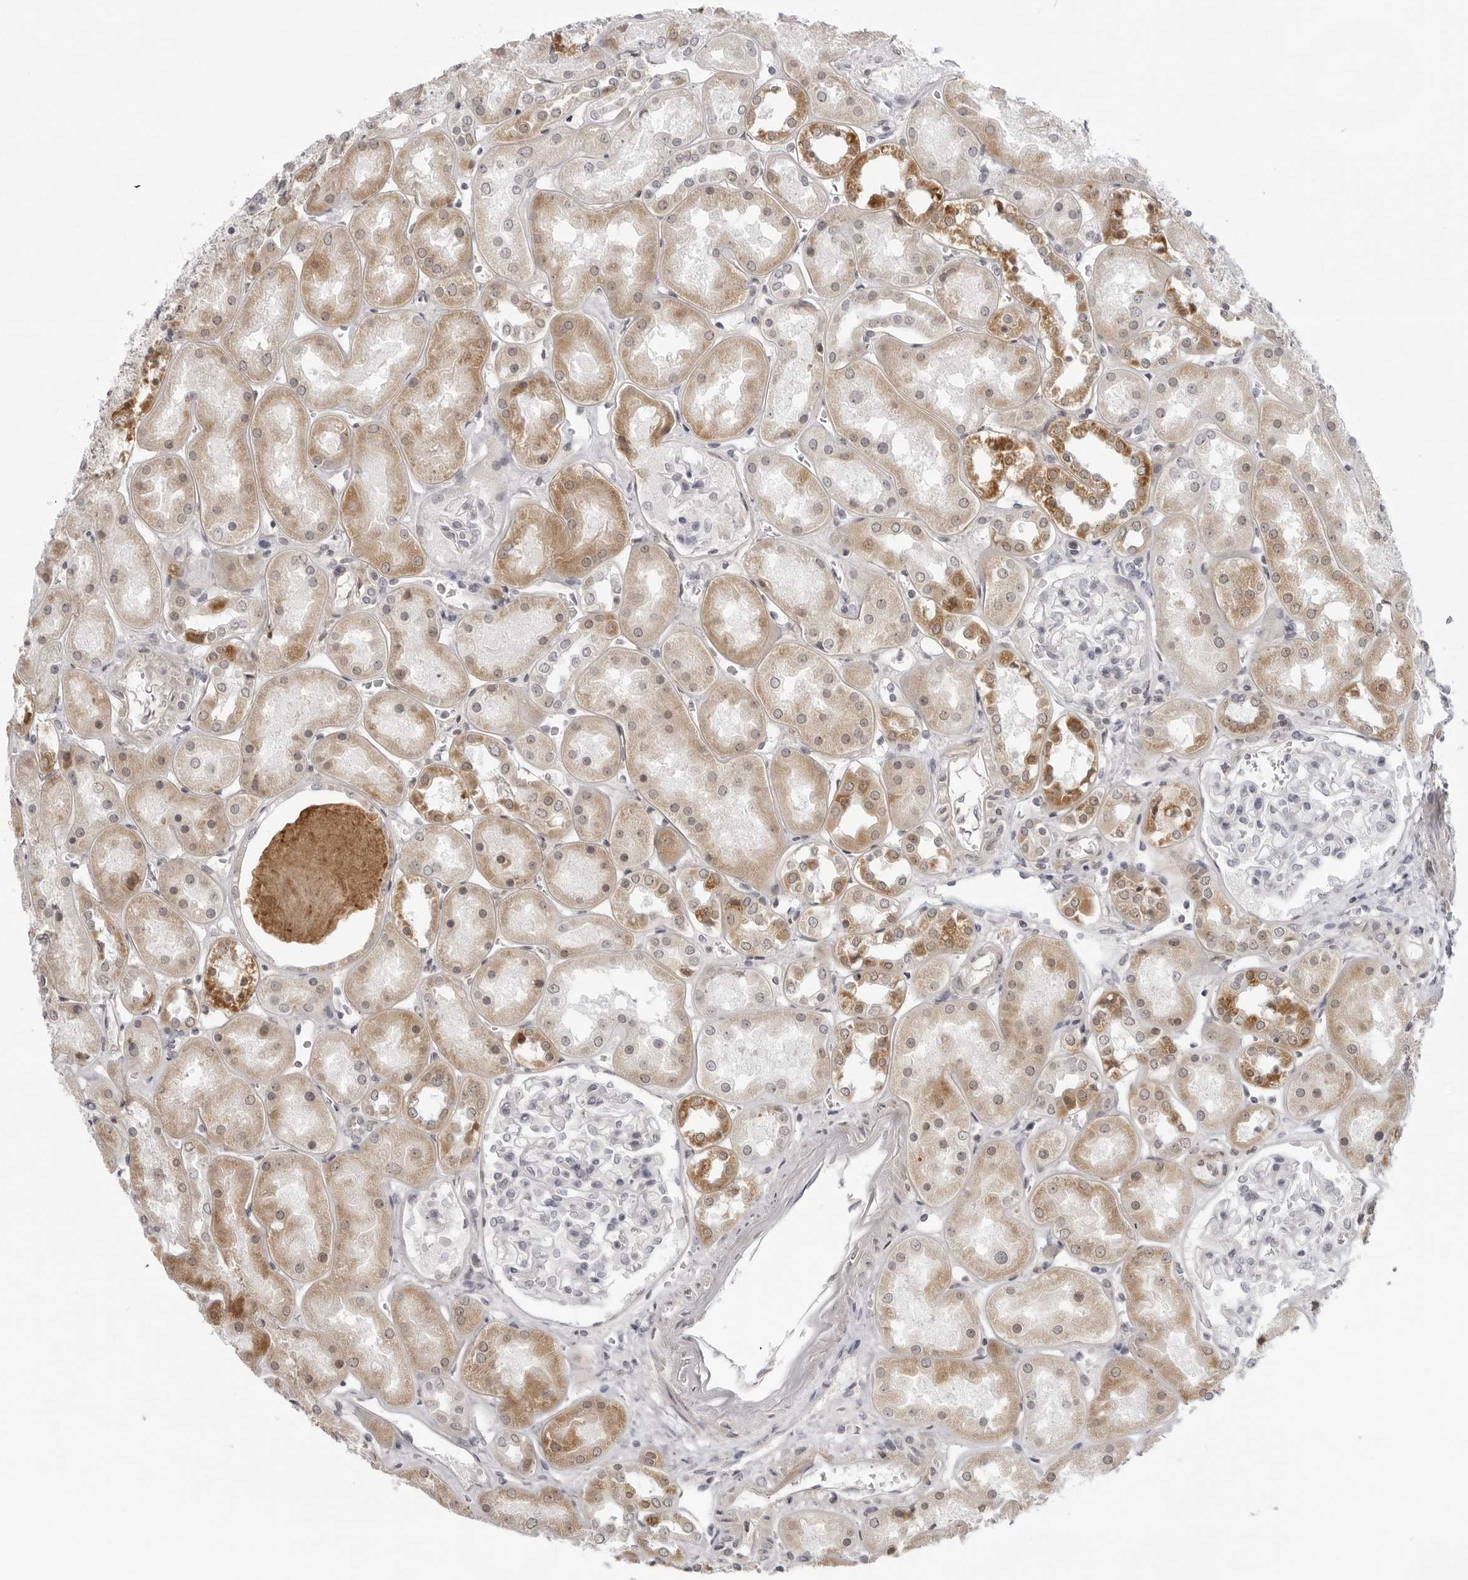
{"staining": {"intensity": "negative", "quantity": "none", "location": "none"}, "tissue": "kidney", "cell_type": "Cells in glomeruli", "image_type": "normal", "snomed": [{"axis": "morphology", "description": "Normal tissue, NOS"}, {"axis": "topography", "description": "Kidney"}], "caption": "IHC image of normal kidney: human kidney stained with DAB (3,3'-diaminobenzidine) reveals no significant protein staining in cells in glomeruli. (DAB immunohistochemistry with hematoxylin counter stain).", "gene": "ACP6", "patient": {"sex": "male", "age": 70}}